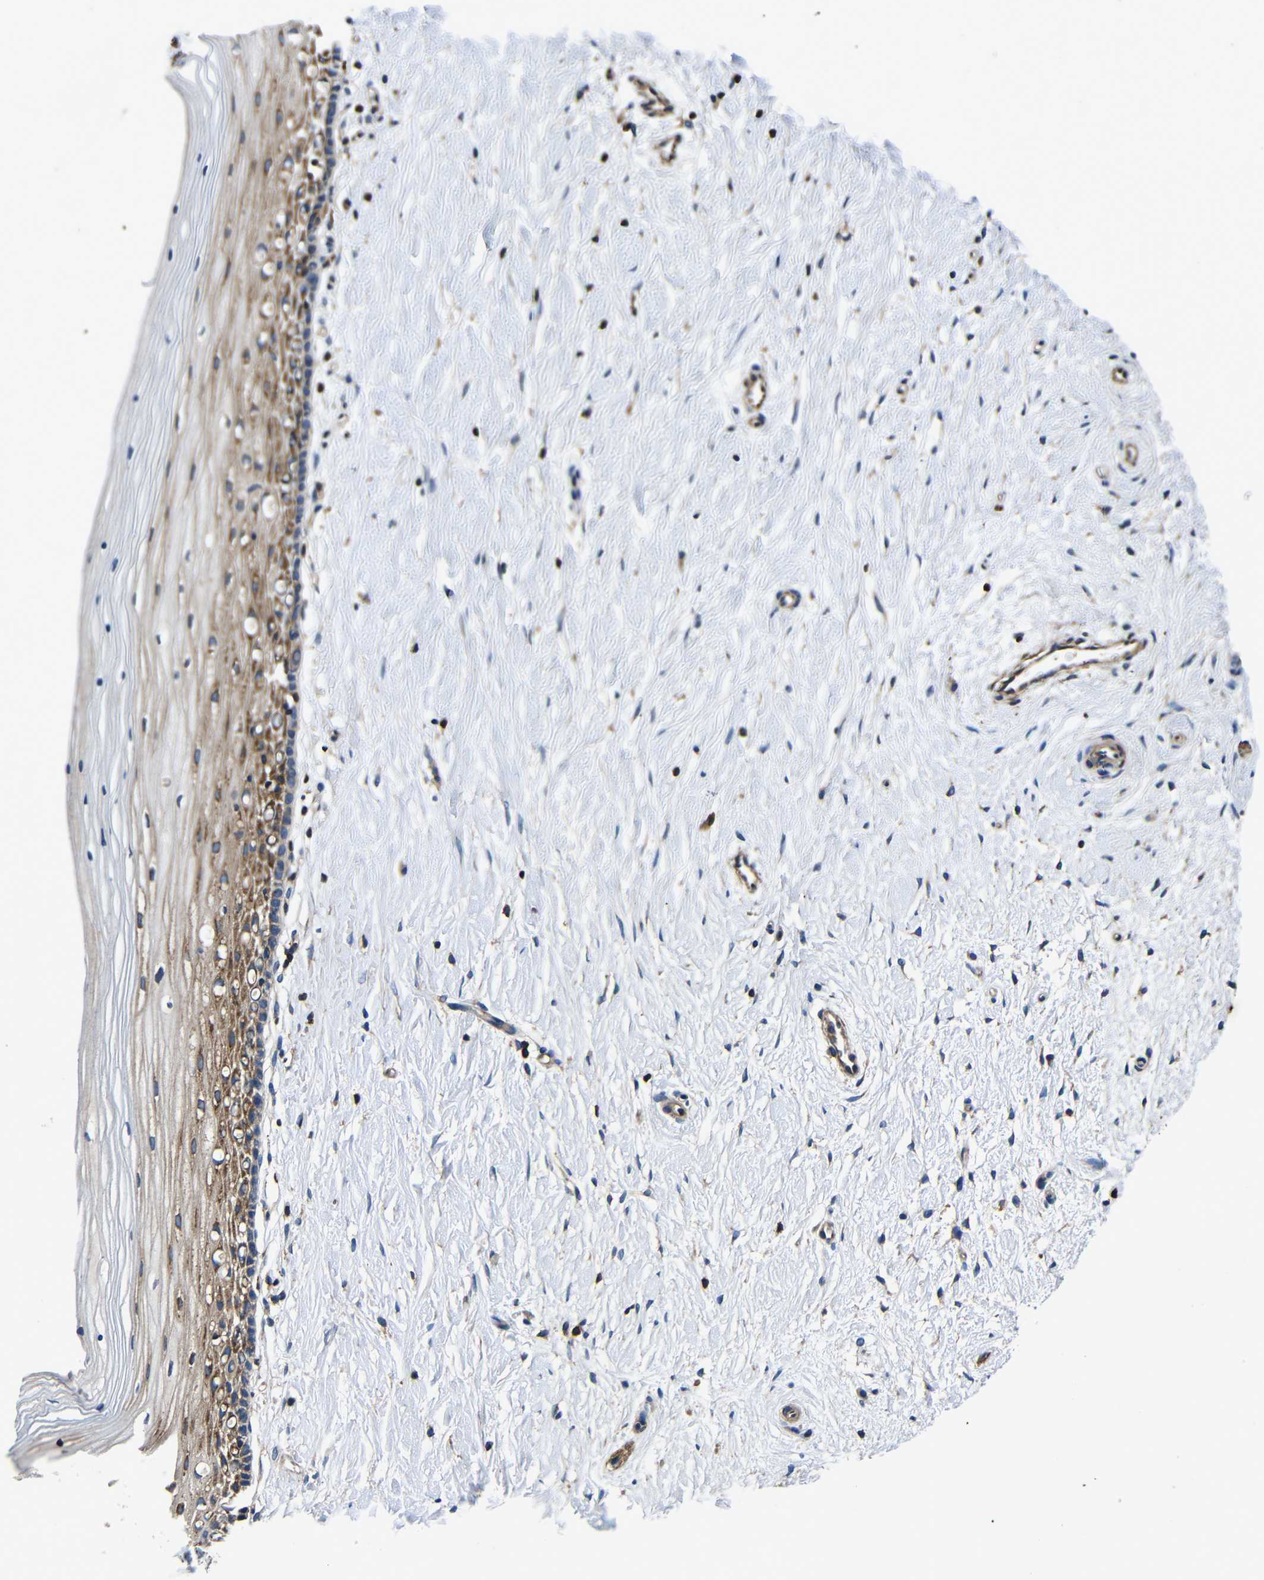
{"staining": {"intensity": "moderate", "quantity": ">75%", "location": "cytoplasmic/membranous"}, "tissue": "cervix", "cell_type": "Glandular cells", "image_type": "normal", "snomed": [{"axis": "morphology", "description": "Normal tissue, NOS"}, {"axis": "topography", "description": "Cervix"}], "caption": "Cervix stained with immunohistochemistry (IHC) shows moderate cytoplasmic/membranous positivity in approximately >75% of glandular cells. (DAB (3,3'-diaminobenzidine) IHC with brightfield microscopy, high magnification).", "gene": "CNR2", "patient": {"sex": "female", "age": 39}}